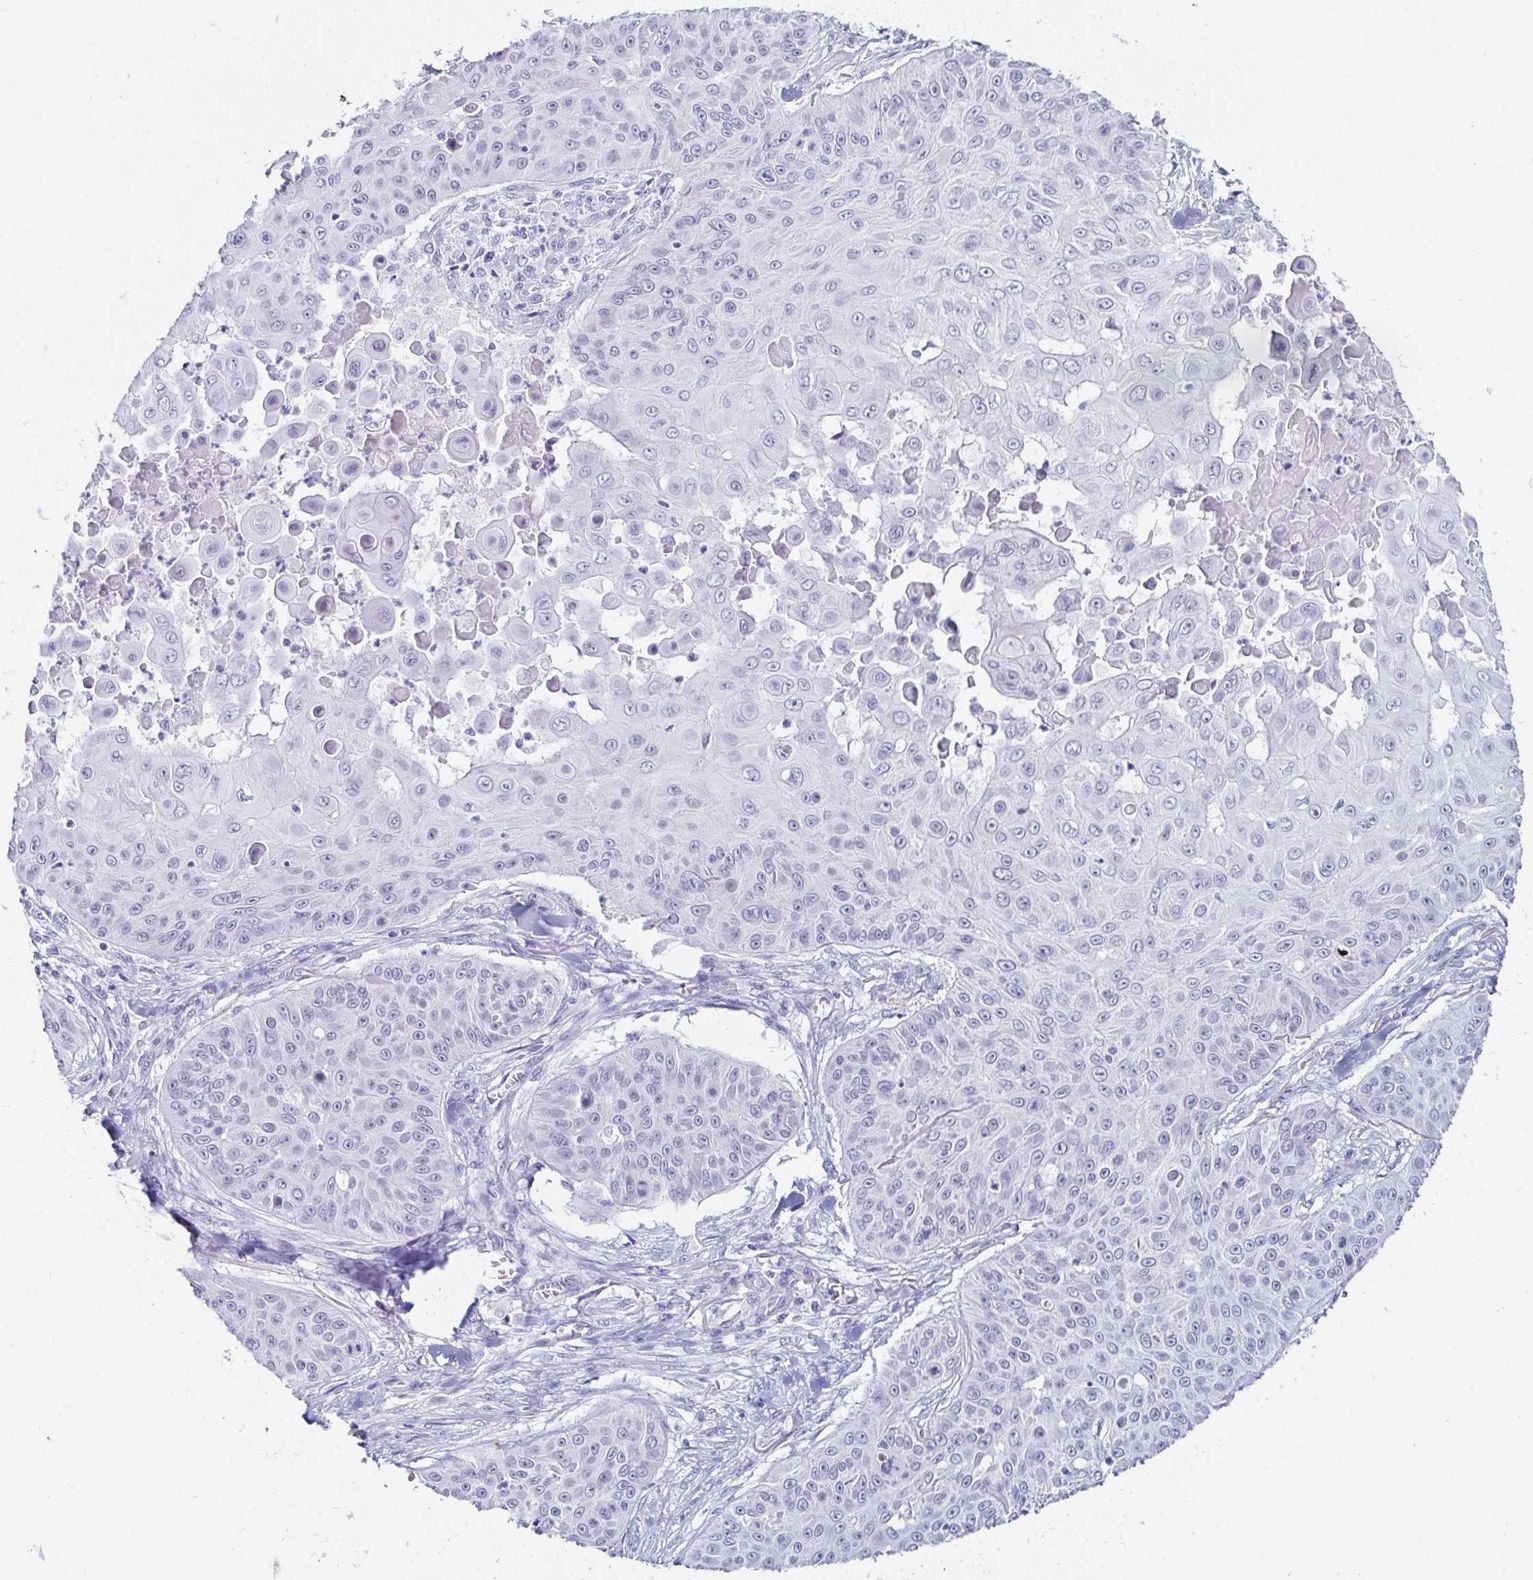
{"staining": {"intensity": "negative", "quantity": "none", "location": "none"}, "tissue": "skin cancer", "cell_type": "Tumor cells", "image_type": "cancer", "snomed": [{"axis": "morphology", "description": "Squamous cell carcinoma, NOS"}, {"axis": "topography", "description": "Skin"}], "caption": "The histopathology image exhibits no staining of tumor cells in skin cancer.", "gene": "OR10K1", "patient": {"sex": "male", "age": 82}}